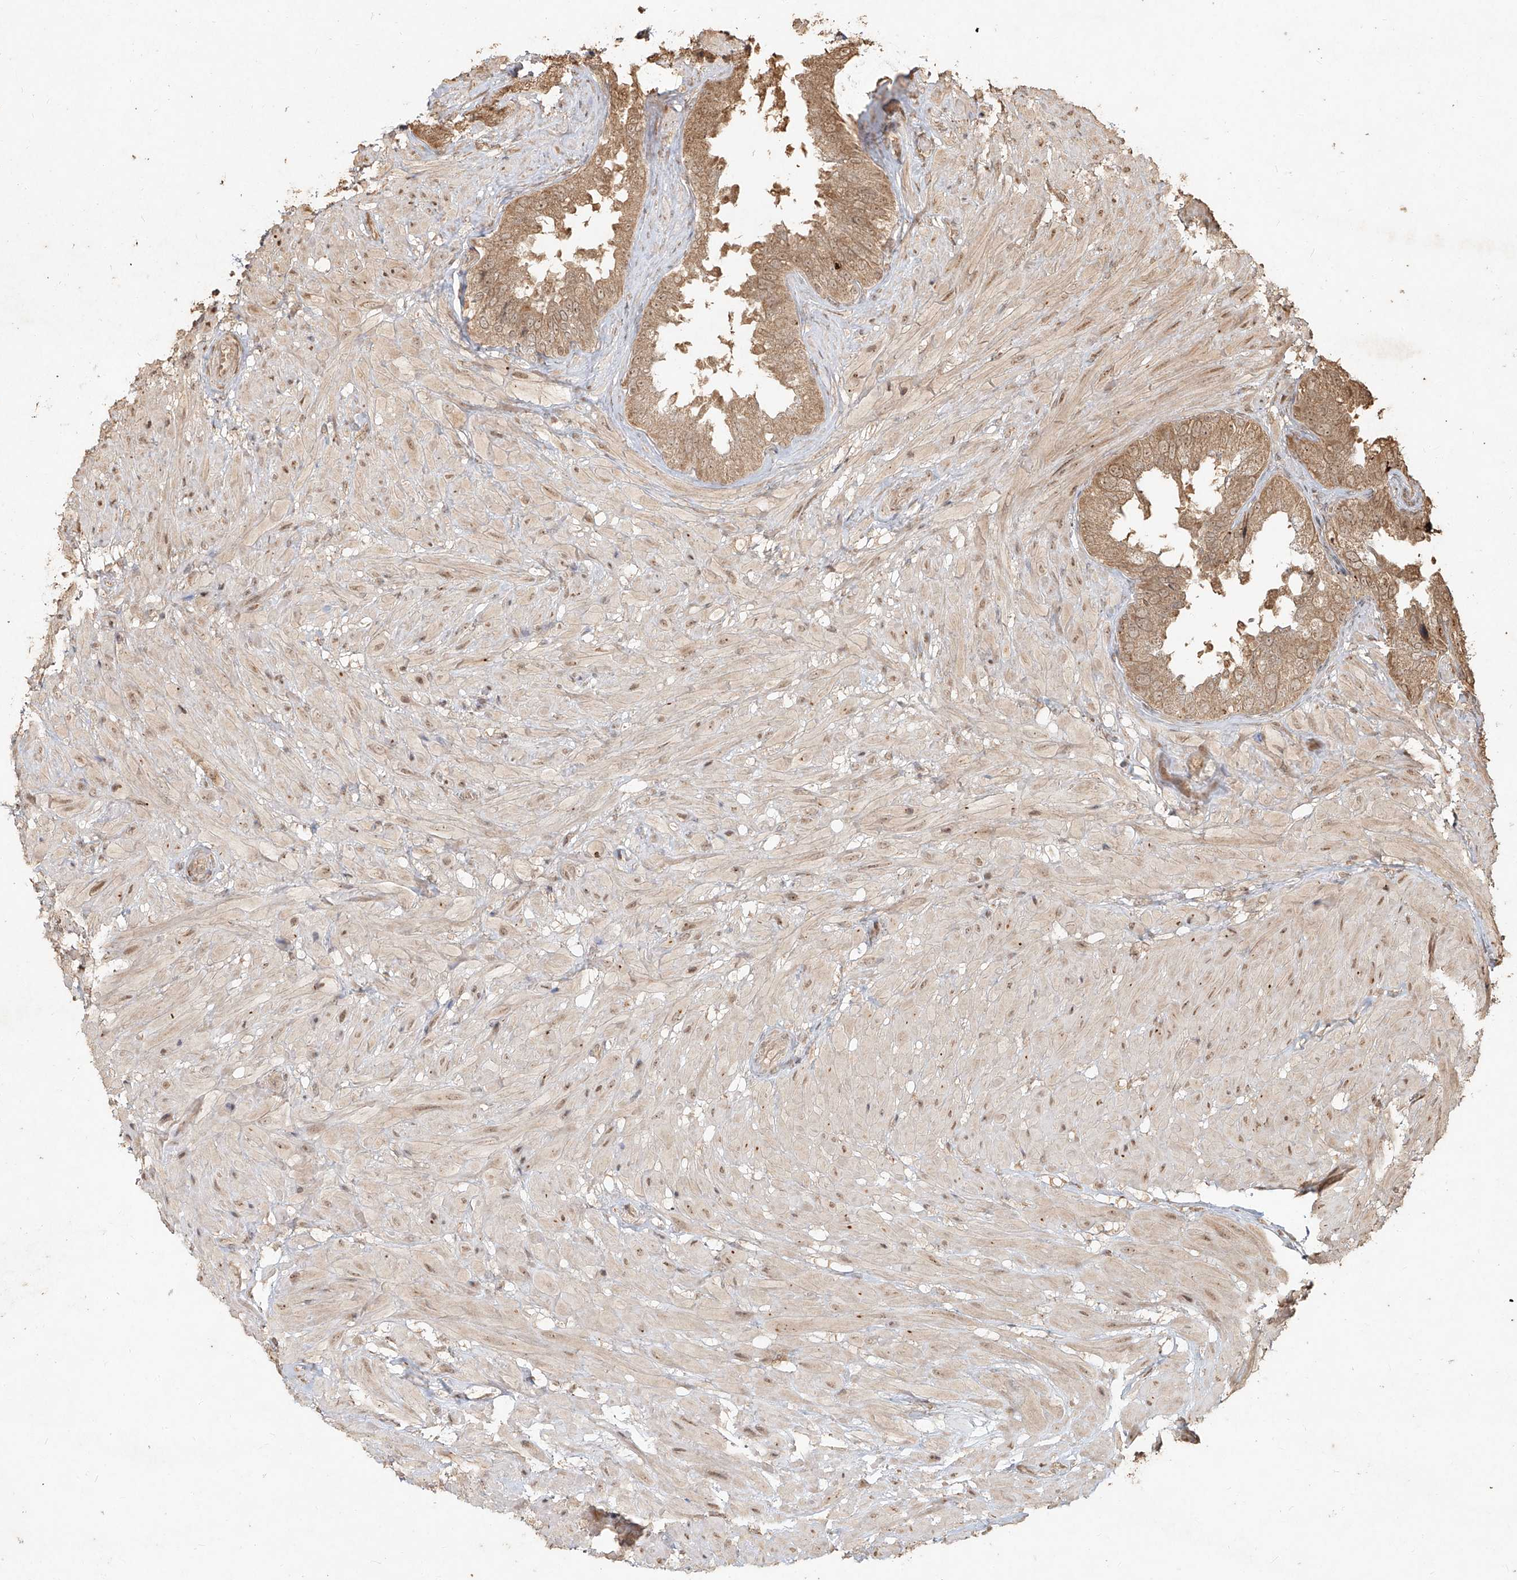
{"staining": {"intensity": "moderate", "quantity": ">75%", "location": "cytoplasmic/membranous,nuclear"}, "tissue": "seminal vesicle", "cell_type": "Glandular cells", "image_type": "normal", "snomed": [{"axis": "morphology", "description": "Normal tissue, NOS"}, {"axis": "topography", "description": "Seminal veicle"}, {"axis": "topography", "description": "Peripheral nerve tissue"}], "caption": "Protein staining exhibits moderate cytoplasmic/membranous,nuclear positivity in approximately >75% of glandular cells in normal seminal vesicle. The staining is performed using DAB (3,3'-diaminobenzidine) brown chromogen to label protein expression. The nuclei are counter-stained blue using hematoxylin.", "gene": "UBE2K", "patient": {"sex": "male", "age": 63}}